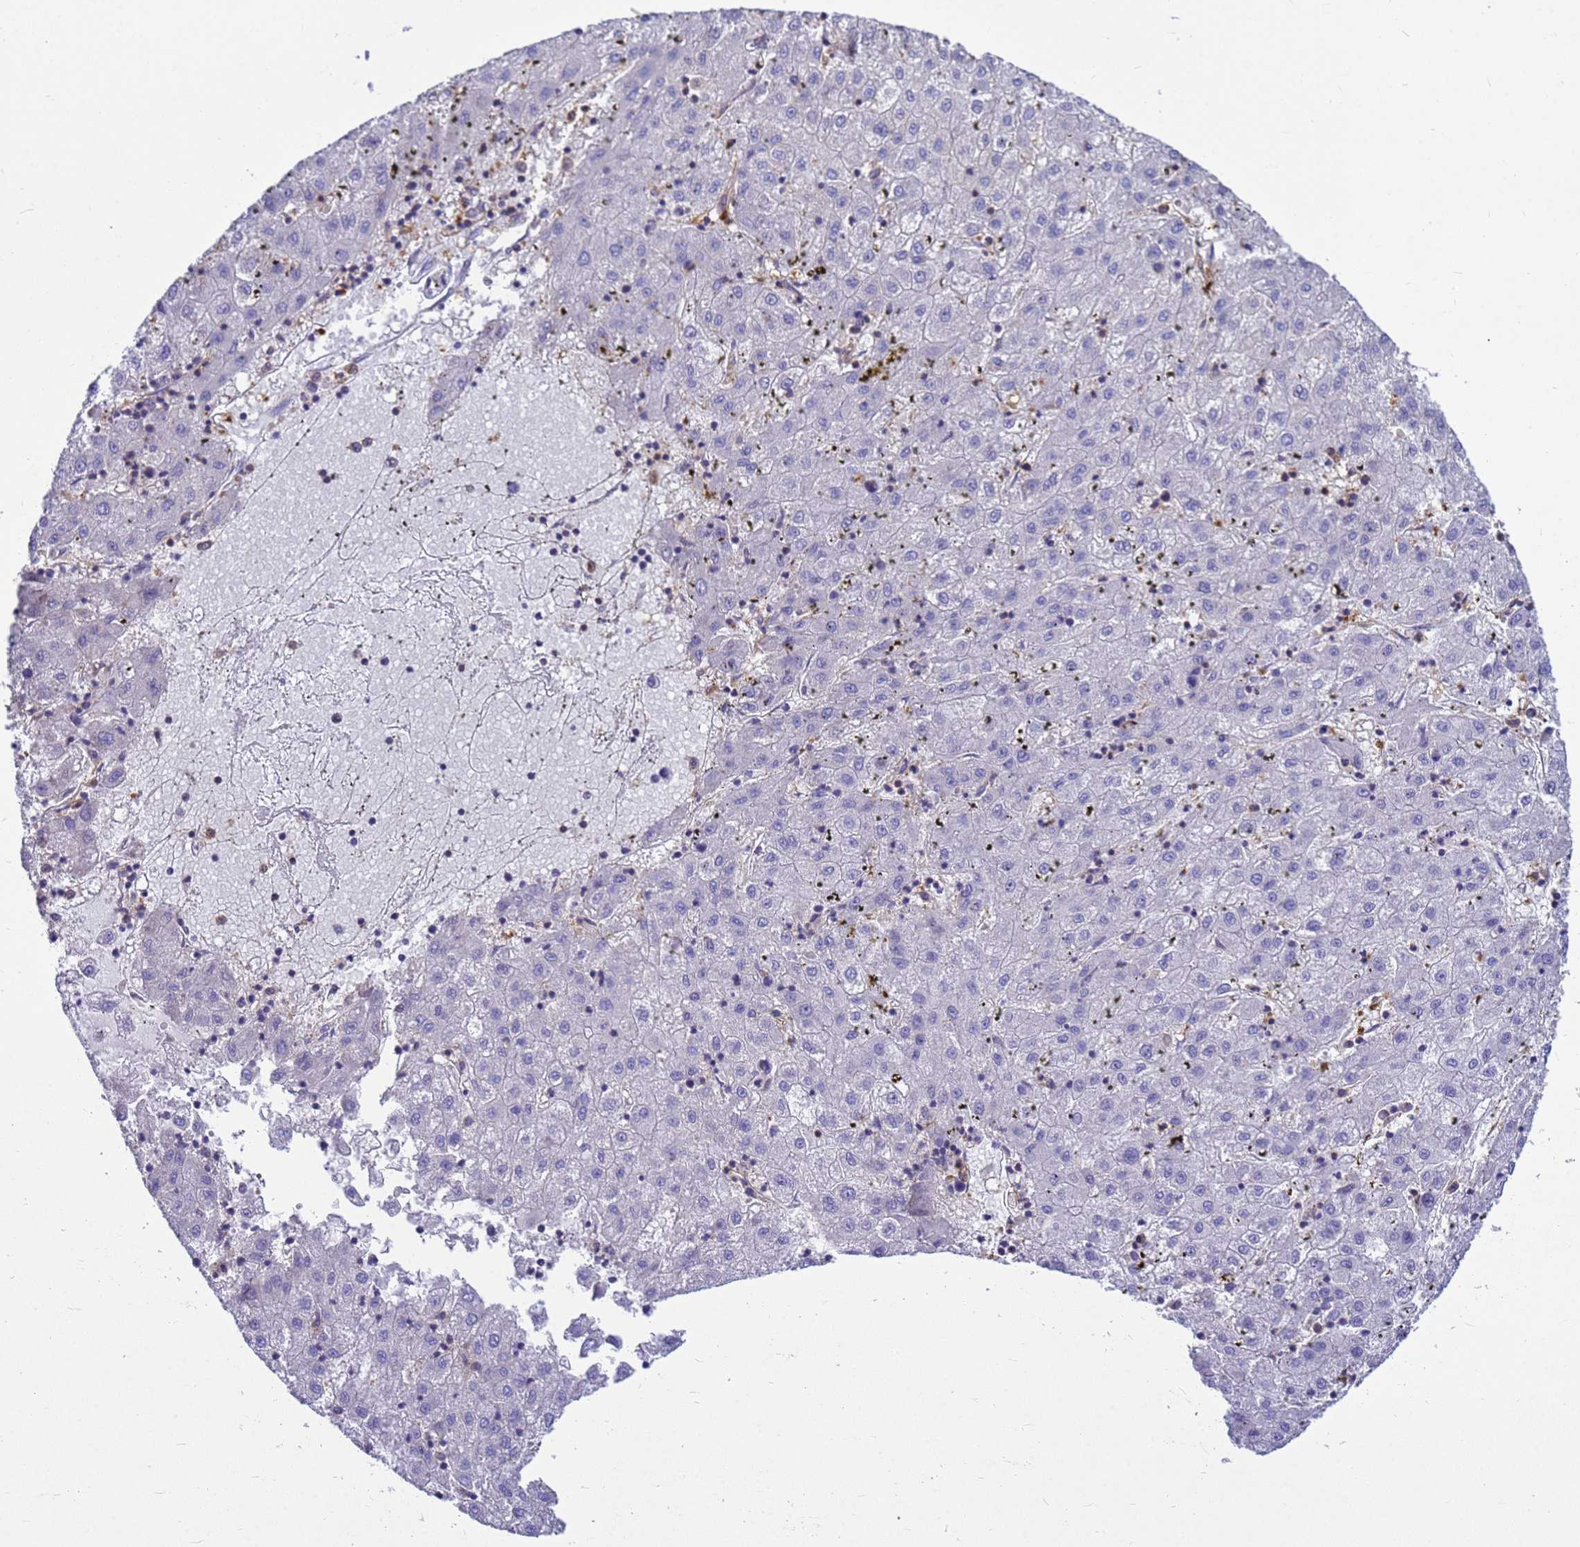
{"staining": {"intensity": "negative", "quantity": "none", "location": "none"}, "tissue": "liver cancer", "cell_type": "Tumor cells", "image_type": "cancer", "snomed": [{"axis": "morphology", "description": "Carcinoma, Hepatocellular, NOS"}, {"axis": "topography", "description": "Liver"}], "caption": "DAB immunohistochemical staining of liver cancer (hepatocellular carcinoma) demonstrates no significant positivity in tumor cells. The staining is performed using DAB (3,3'-diaminobenzidine) brown chromogen with nuclei counter-stained in using hematoxylin.", "gene": "ZNF235", "patient": {"sex": "male", "age": 72}}